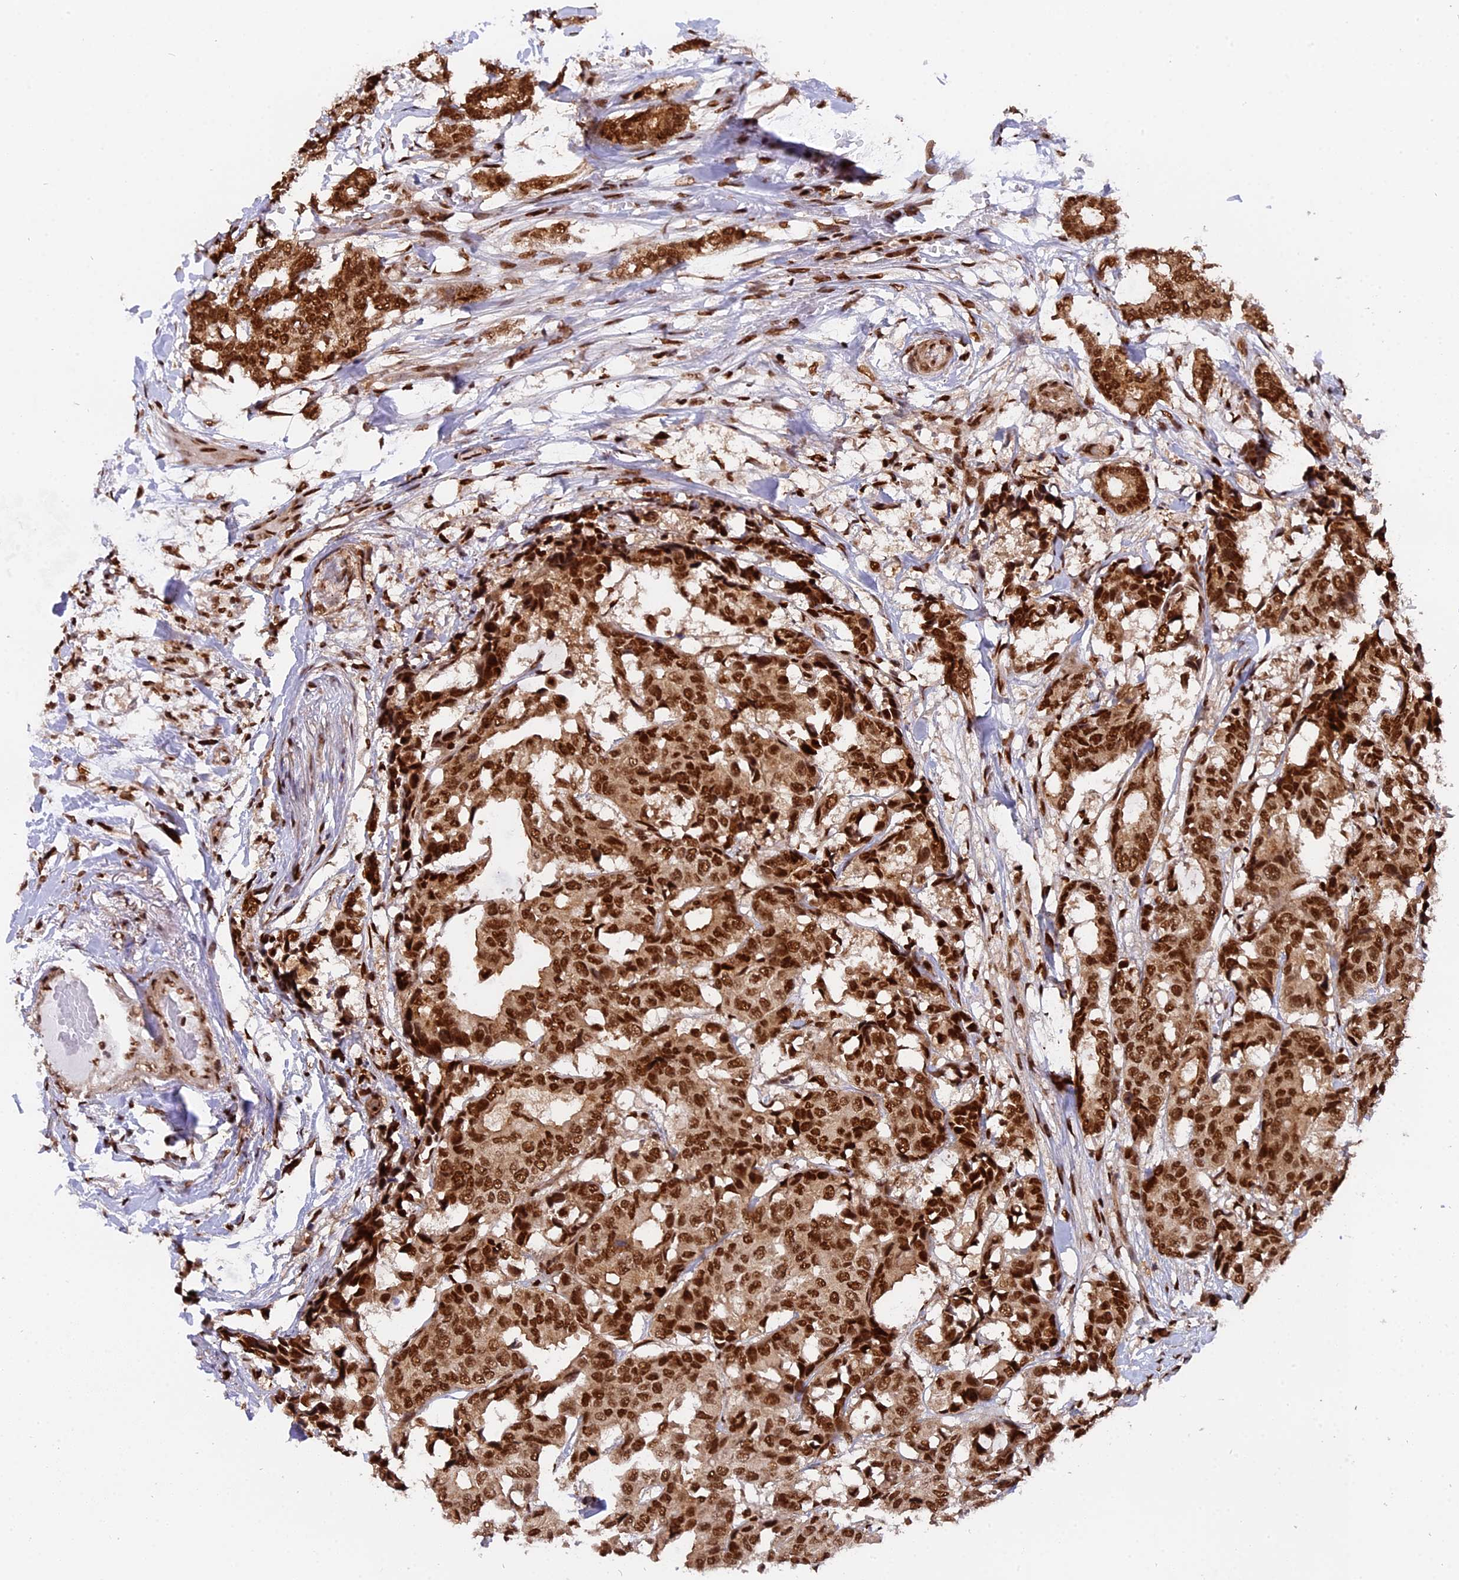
{"staining": {"intensity": "strong", "quantity": ">75%", "location": "cytoplasmic/membranous,nuclear"}, "tissue": "breast cancer", "cell_type": "Tumor cells", "image_type": "cancer", "snomed": [{"axis": "morphology", "description": "Duct carcinoma"}, {"axis": "topography", "description": "Breast"}], "caption": "Breast cancer stained with DAB immunohistochemistry displays high levels of strong cytoplasmic/membranous and nuclear staining in approximately >75% of tumor cells. (brown staining indicates protein expression, while blue staining denotes nuclei).", "gene": "RAMAC", "patient": {"sex": "female", "age": 87}}